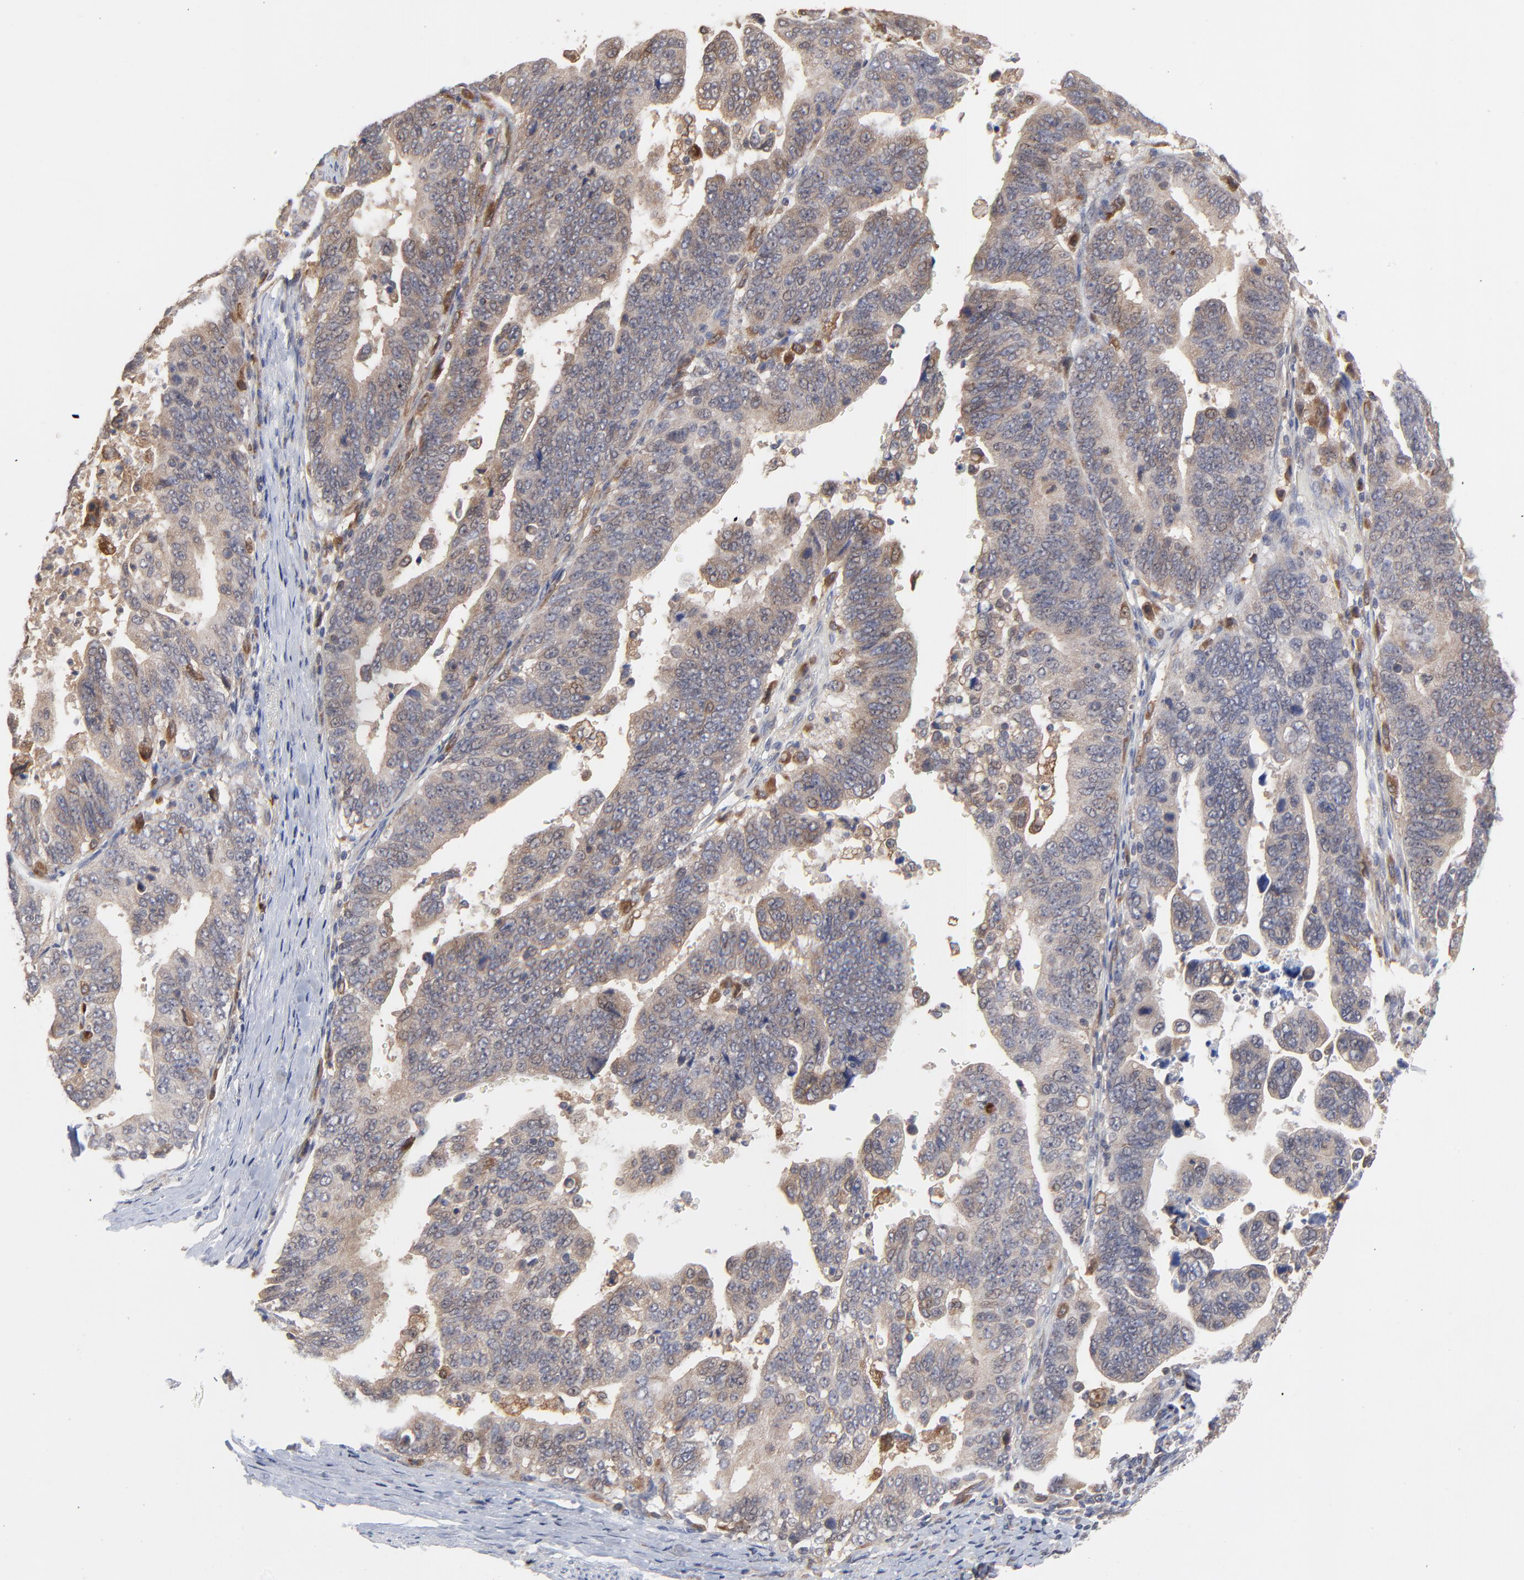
{"staining": {"intensity": "moderate", "quantity": ">75%", "location": "cytoplasmic/membranous"}, "tissue": "stomach cancer", "cell_type": "Tumor cells", "image_type": "cancer", "snomed": [{"axis": "morphology", "description": "Adenocarcinoma, NOS"}, {"axis": "topography", "description": "Stomach, upper"}], "caption": "Human stomach adenocarcinoma stained with a protein marker shows moderate staining in tumor cells.", "gene": "RAB9A", "patient": {"sex": "female", "age": 50}}